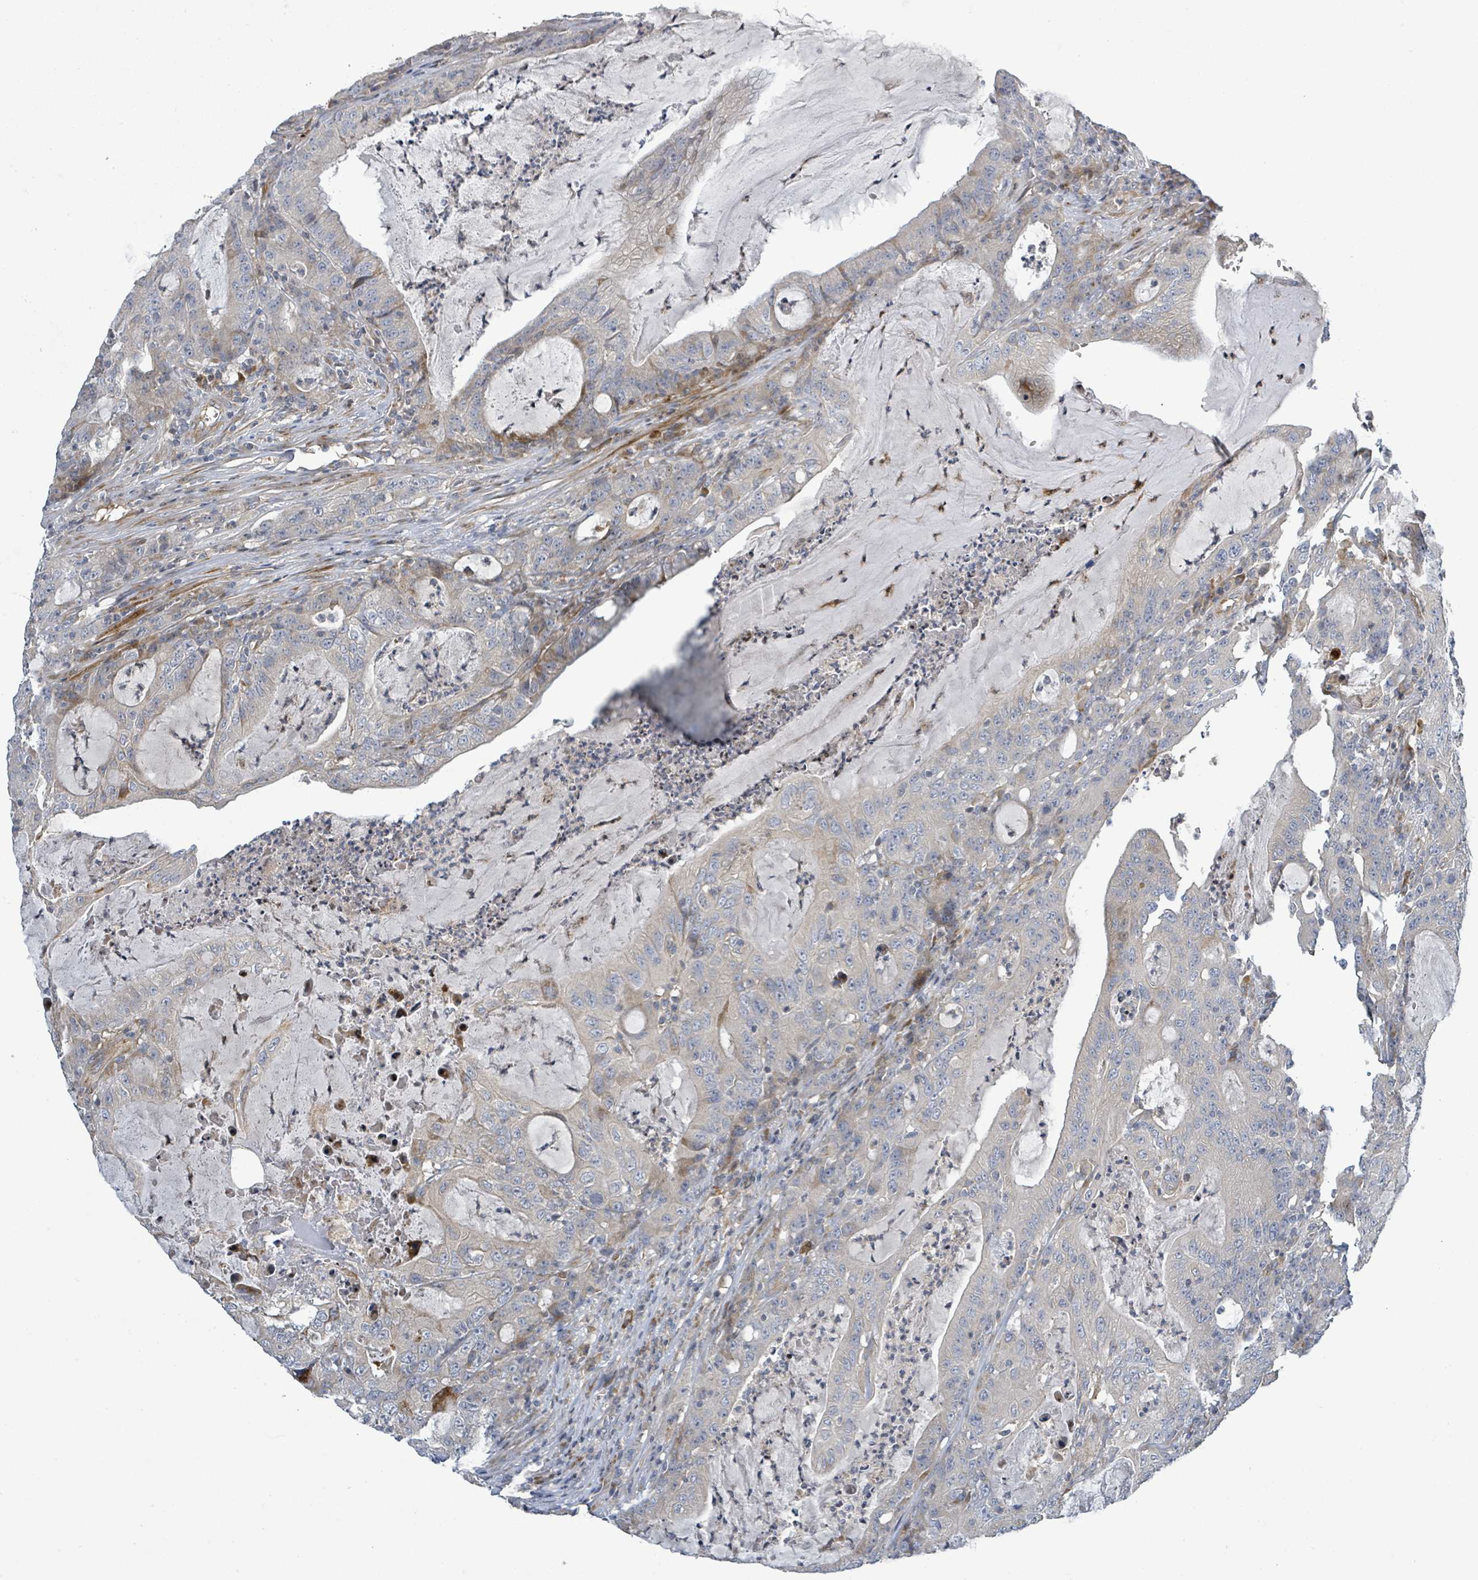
{"staining": {"intensity": "weak", "quantity": "<25%", "location": "cytoplasmic/membranous"}, "tissue": "colorectal cancer", "cell_type": "Tumor cells", "image_type": "cancer", "snomed": [{"axis": "morphology", "description": "Adenocarcinoma, NOS"}, {"axis": "topography", "description": "Colon"}], "caption": "The immunohistochemistry (IHC) image has no significant positivity in tumor cells of colorectal cancer tissue. Brightfield microscopy of immunohistochemistry (IHC) stained with DAB (brown) and hematoxylin (blue), captured at high magnification.", "gene": "CFAP210", "patient": {"sex": "male", "age": 83}}